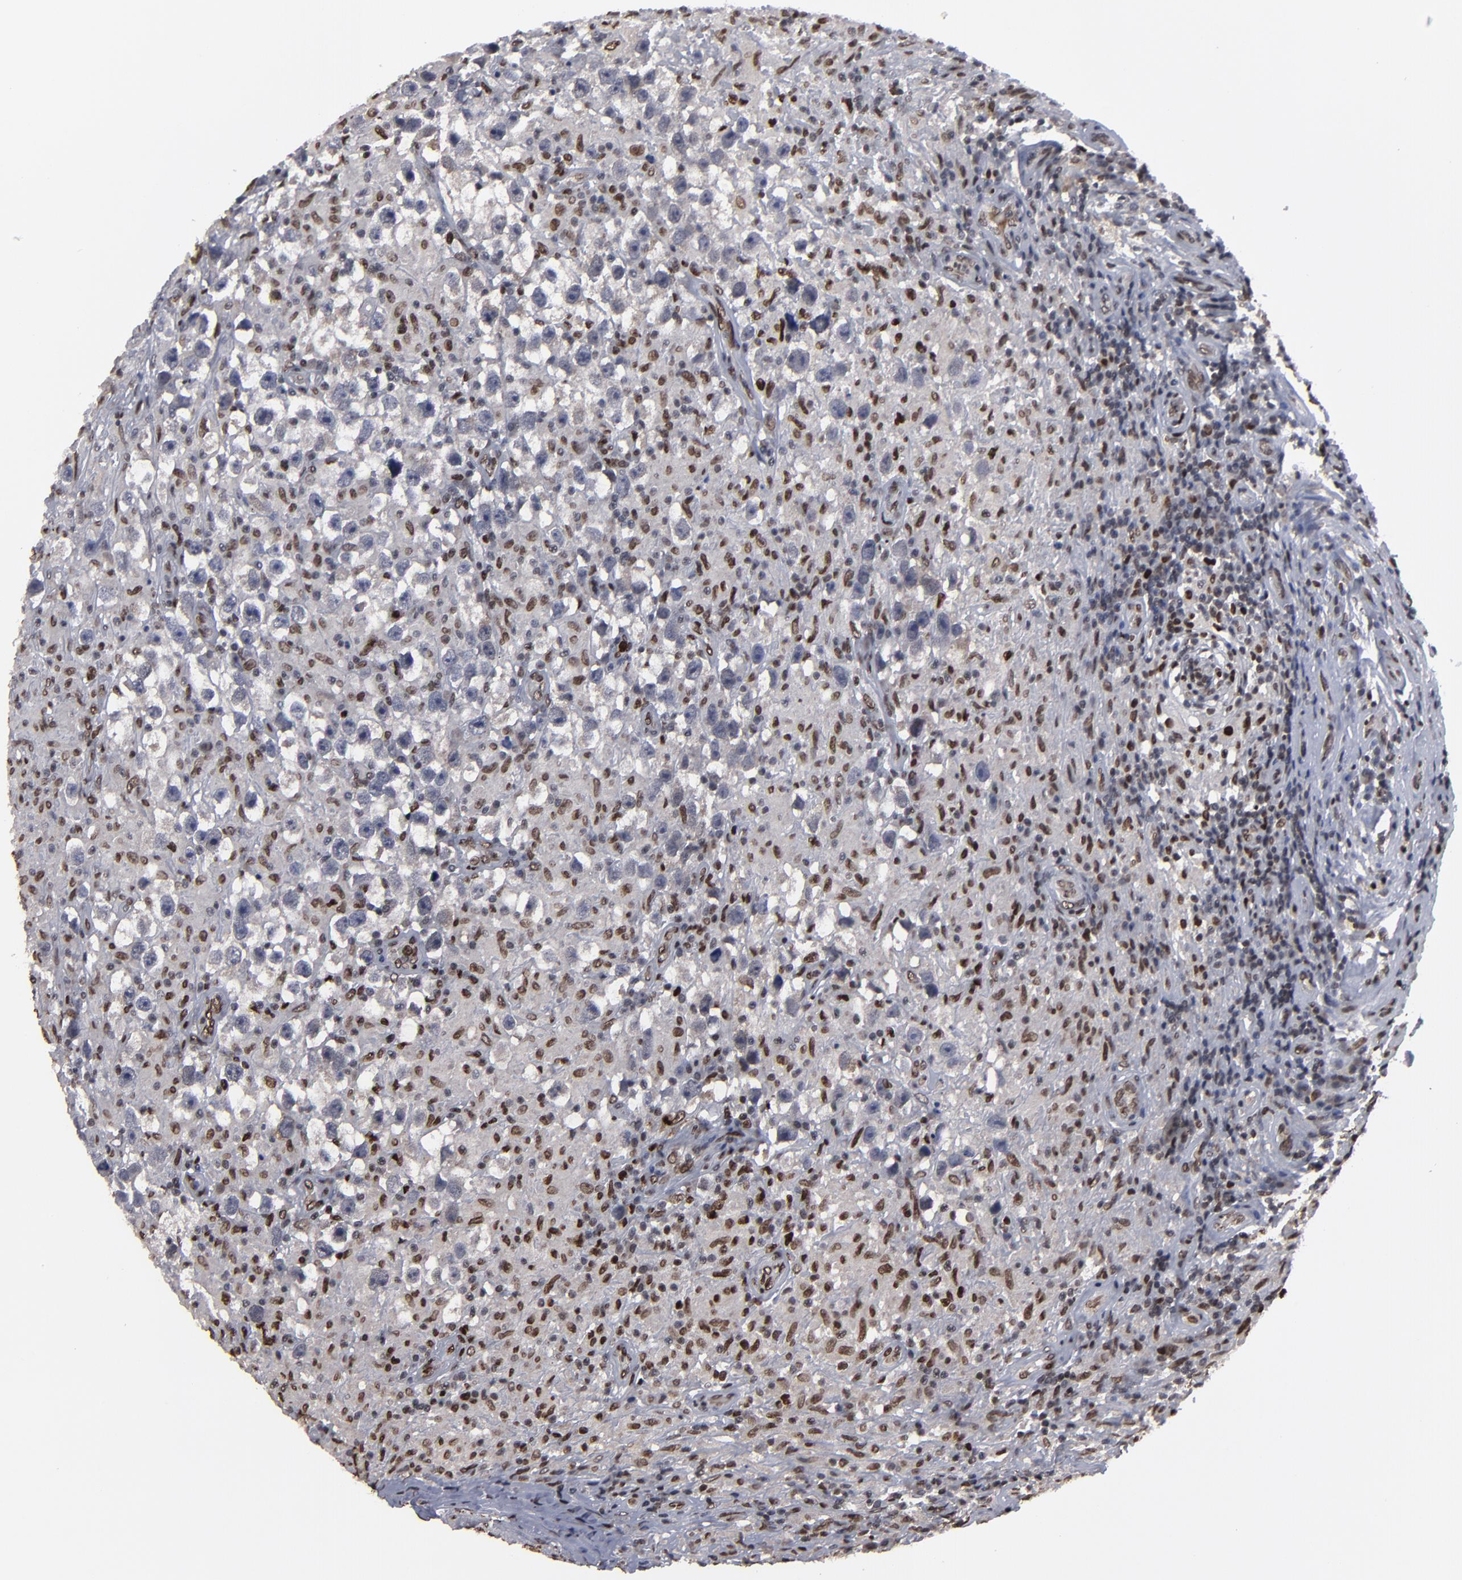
{"staining": {"intensity": "moderate", "quantity": "<25%", "location": "nuclear"}, "tissue": "testis cancer", "cell_type": "Tumor cells", "image_type": "cancer", "snomed": [{"axis": "morphology", "description": "Seminoma, NOS"}, {"axis": "topography", "description": "Testis"}], "caption": "Immunohistochemical staining of testis seminoma exhibits low levels of moderate nuclear protein staining in approximately <25% of tumor cells.", "gene": "BAZ1A", "patient": {"sex": "male", "age": 34}}